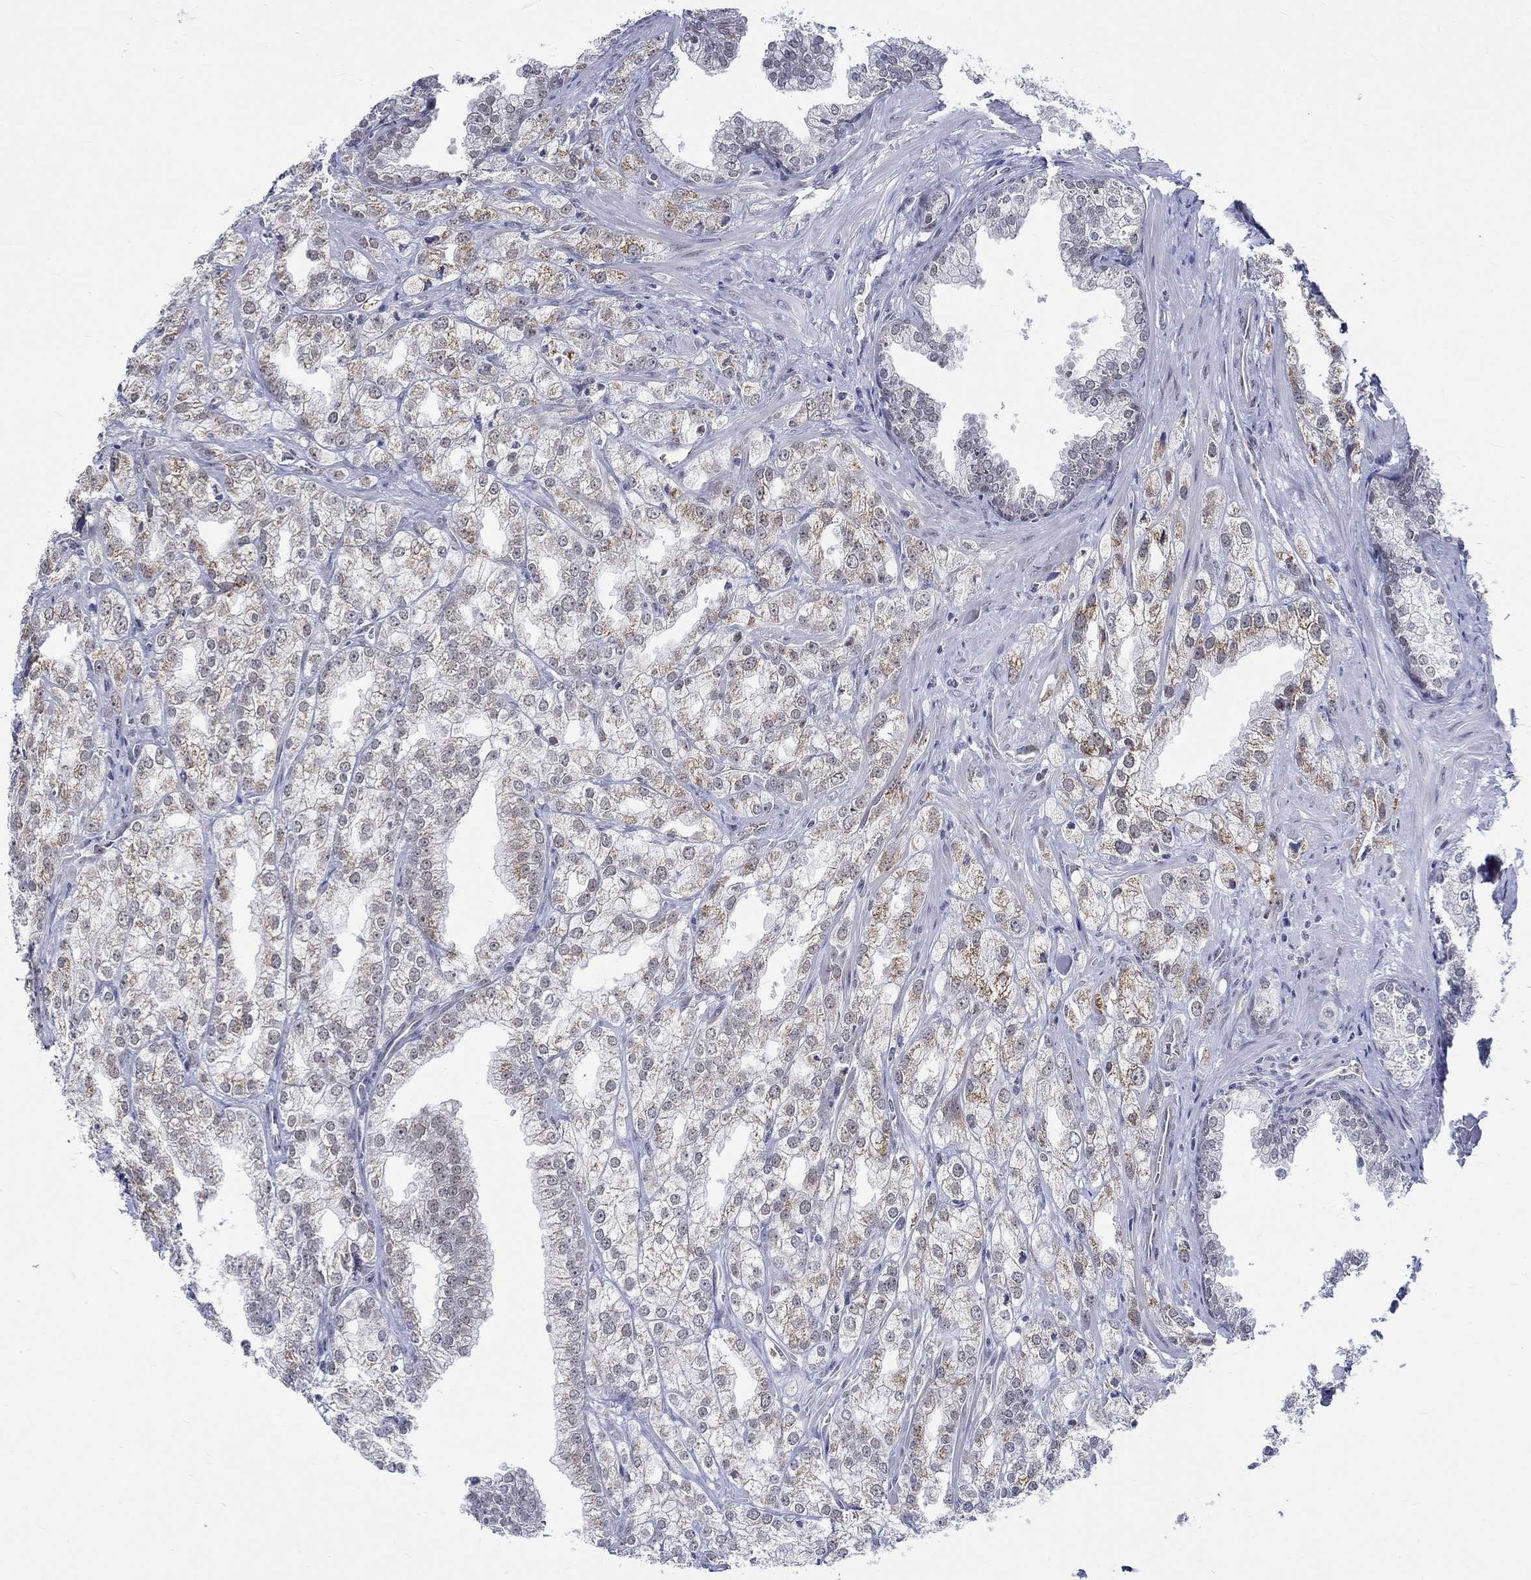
{"staining": {"intensity": "weak", "quantity": "25%-75%", "location": "cytoplasmic/membranous"}, "tissue": "prostate cancer", "cell_type": "Tumor cells", "image_type": "cancer", "snomed": [{"axis": "morphology", "description": "Adenocarcinoma, NOS"}, {"axis": "topography", "description": "Prostate"}], "caption": "Immunohistochemistry histopathology image of neoplastic tissue: adenocarcinoma (prostate) stained using immunohistochemistry (IHC) exhibits low levels of weak protein expression localized specifically in the cytoplasmic/membranous of tumor cells, appearing as a cytoplasmic/membranous brown color.", "gene": "ST6GALNAC1", "patient": {"sex": "male", "age": 70}}